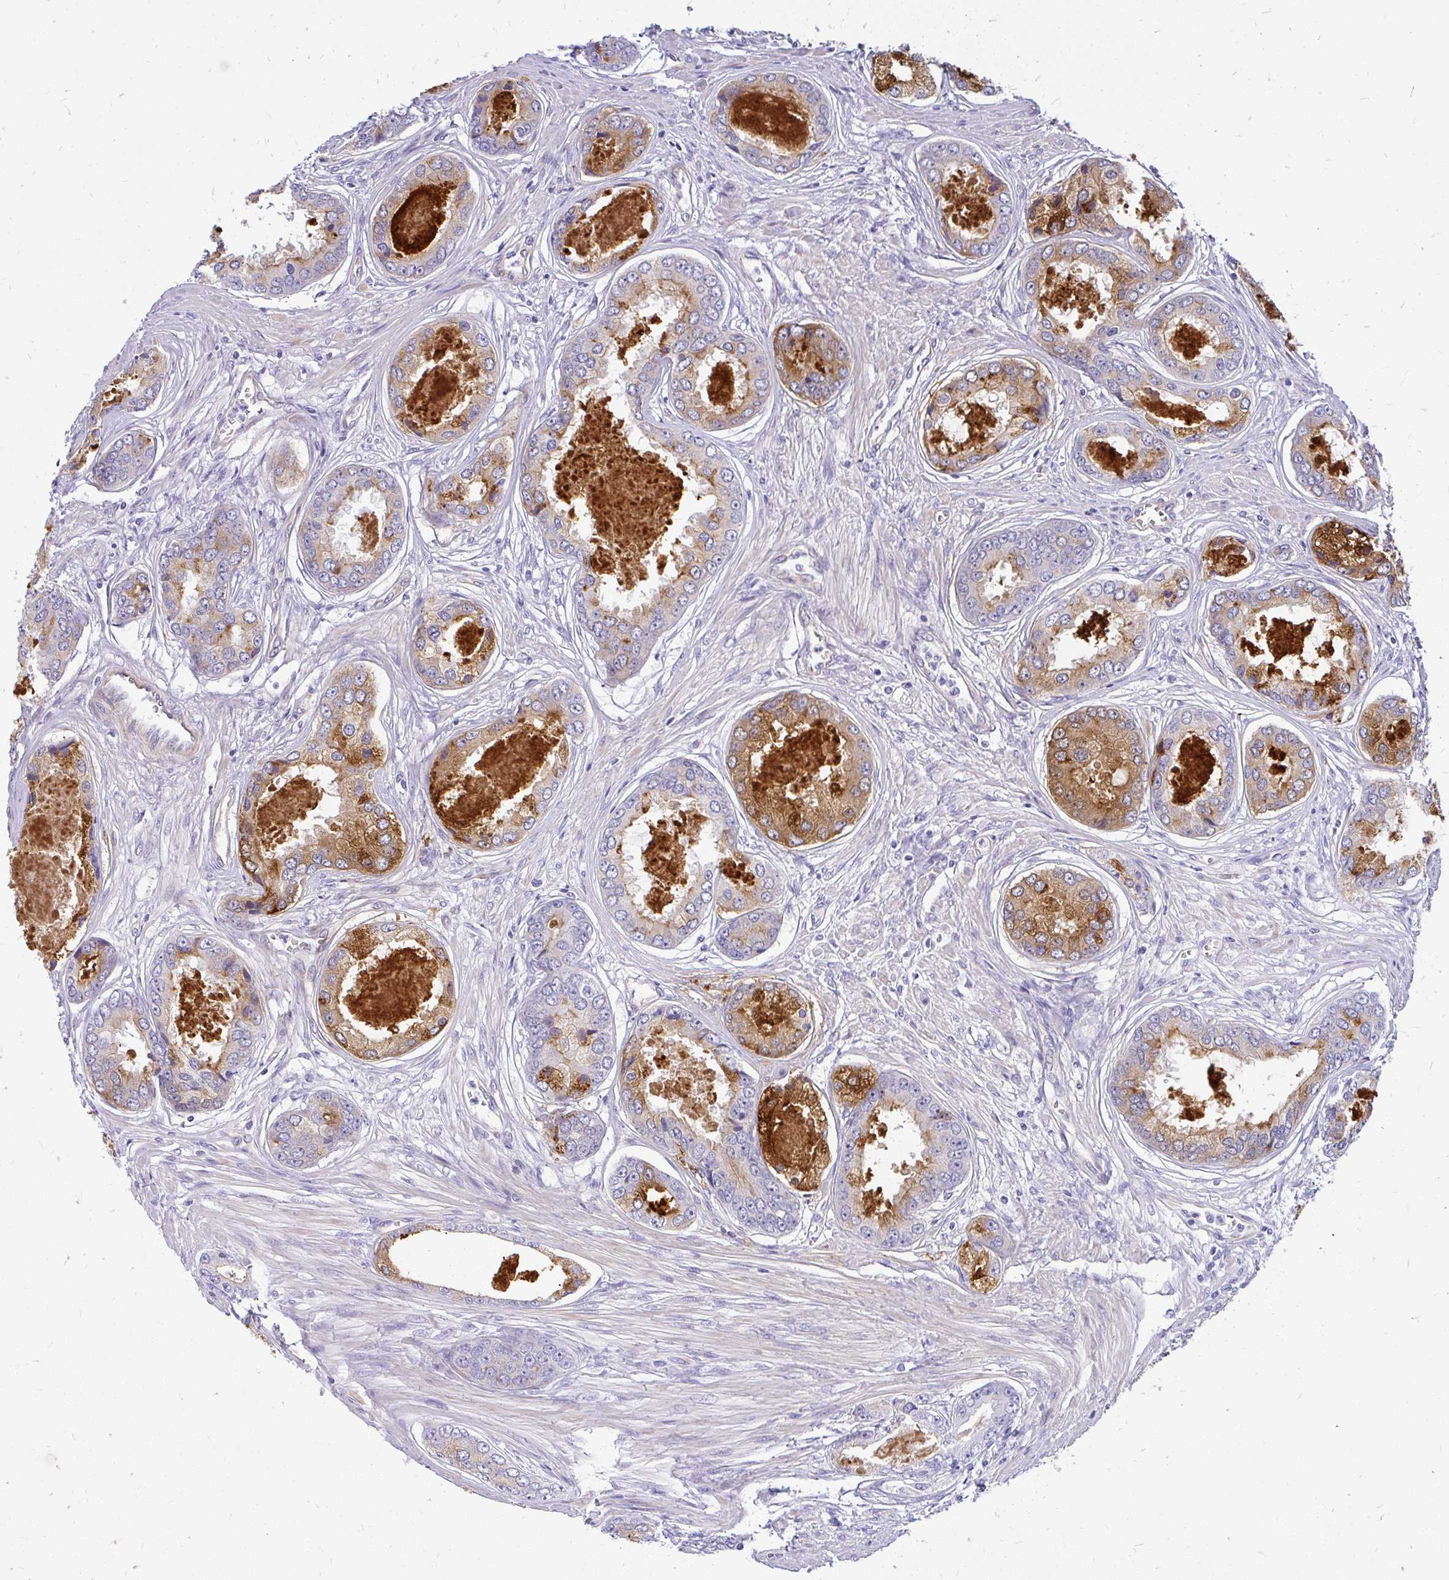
{"staining": {"intensity": "moderate", "quantity": "25%-75%", "location": "cytoplasmic/membranous"}, "tissue": "prostate cancer", "cell_type": "Tumor cells", "image_type": "cancer", "snomed": [{"axis": "morphology", "description": "Adenocarcinoma, Low grade"}, {"axis": "topography", "description": "Prostate"}], "caption": "Prostate low-grade adenocarcinoma stained with a brown dye exhibits moderate cytoplasmic/membranous positive staining in about 25%-75% of tumor cells.", "gene": "FAM83C", "patient": {"sex": "male", "age": 68}}